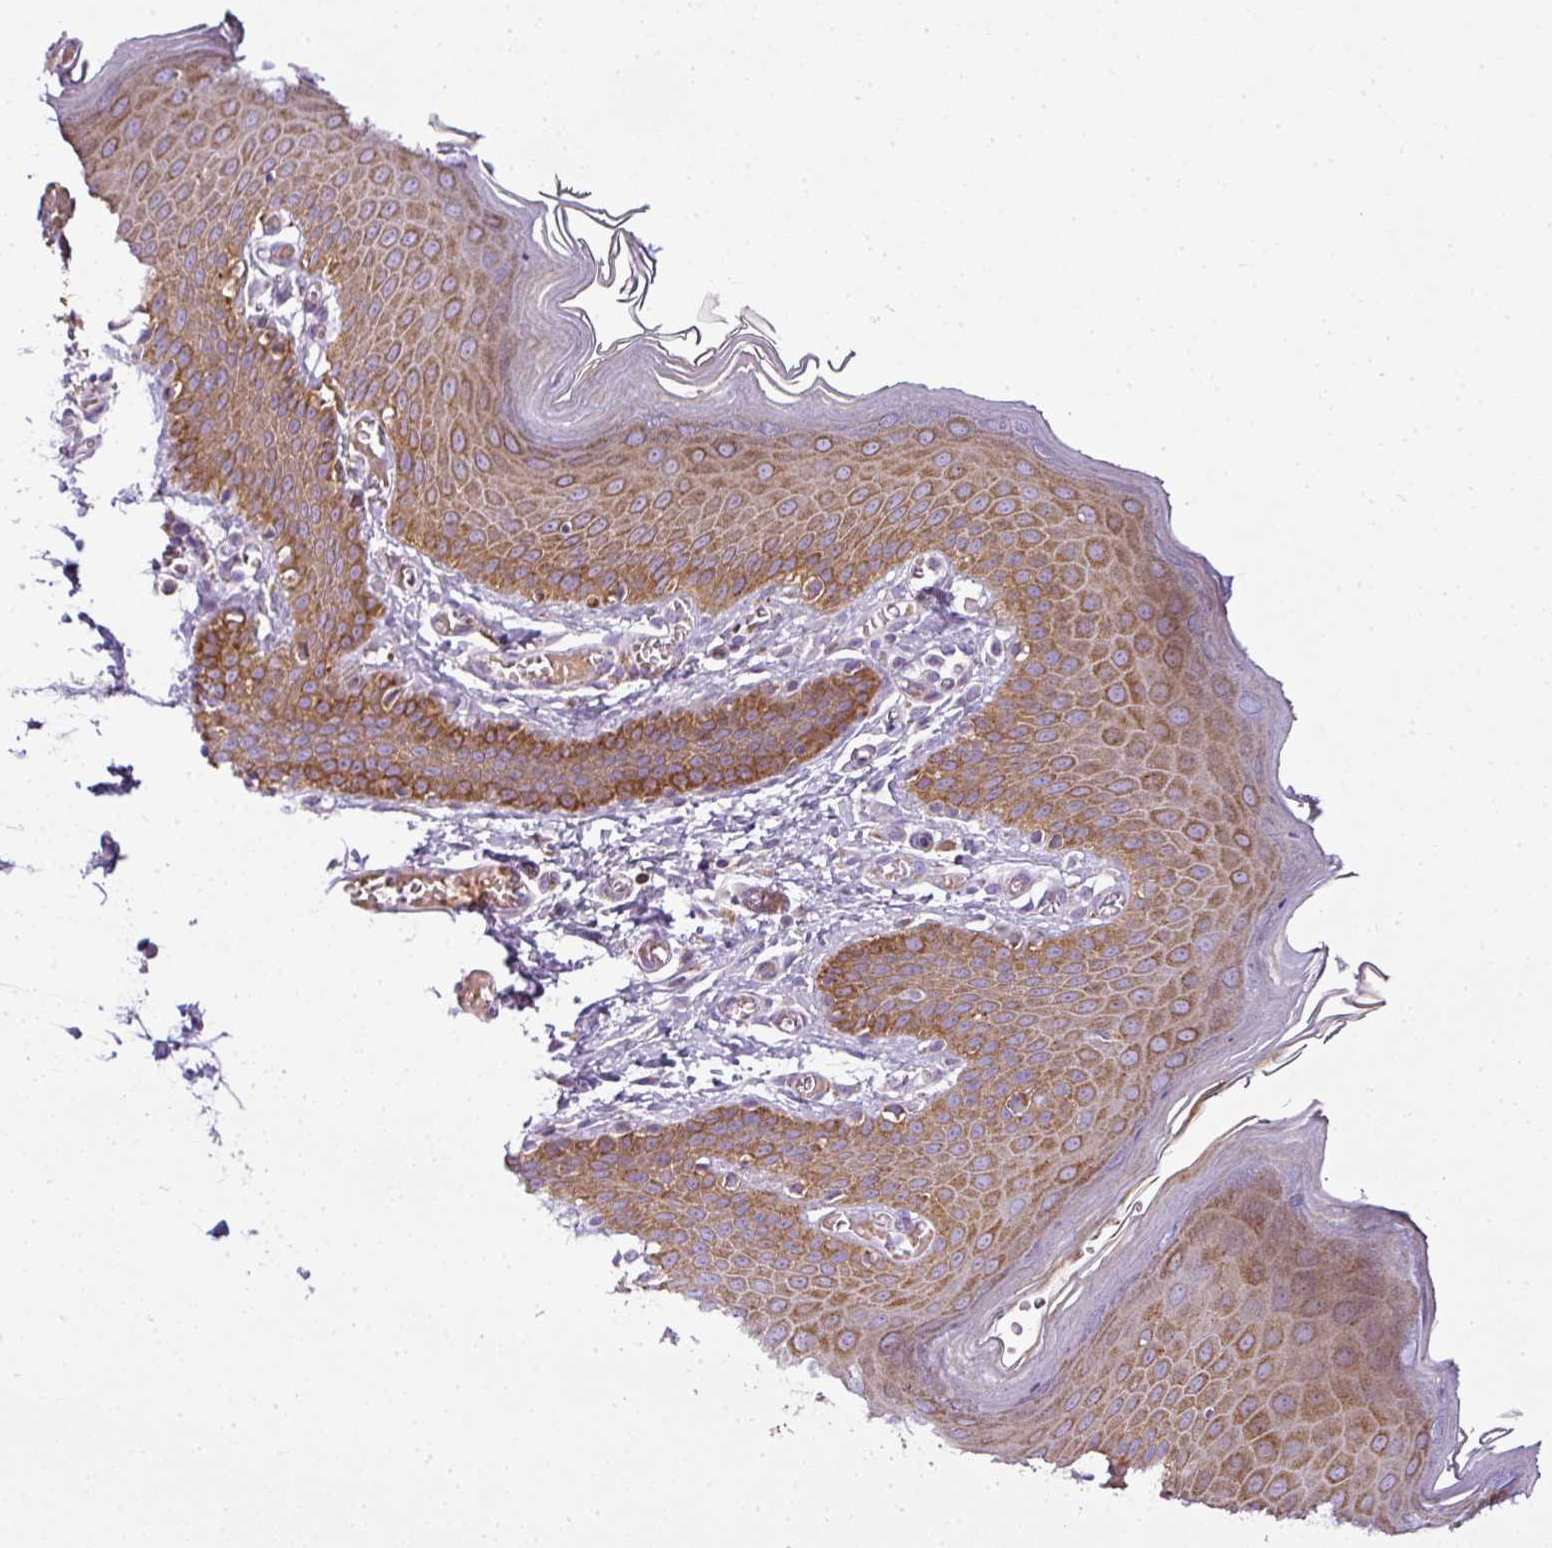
{"staining": {"intensity": "strong", "quantity": ">75%", "location": "cytoplasmic/membranous"}, "tissue": "skin", "cell_type": "Epidermal cells", "image_type": "normal", "snomed": [{"axis": "morphology", "description": "Normal tissue, NOS"}, {"axis": "topography", "description": "Anal"}], "caption": "Protein expression by immunohistochemistry demonstrates strong cytoplasmic/membranous expression in approximately >75% of epidermal cells in normal skin.", "gene": "ANKRD18A", "patient": {"sex": "female", "age": 40}}